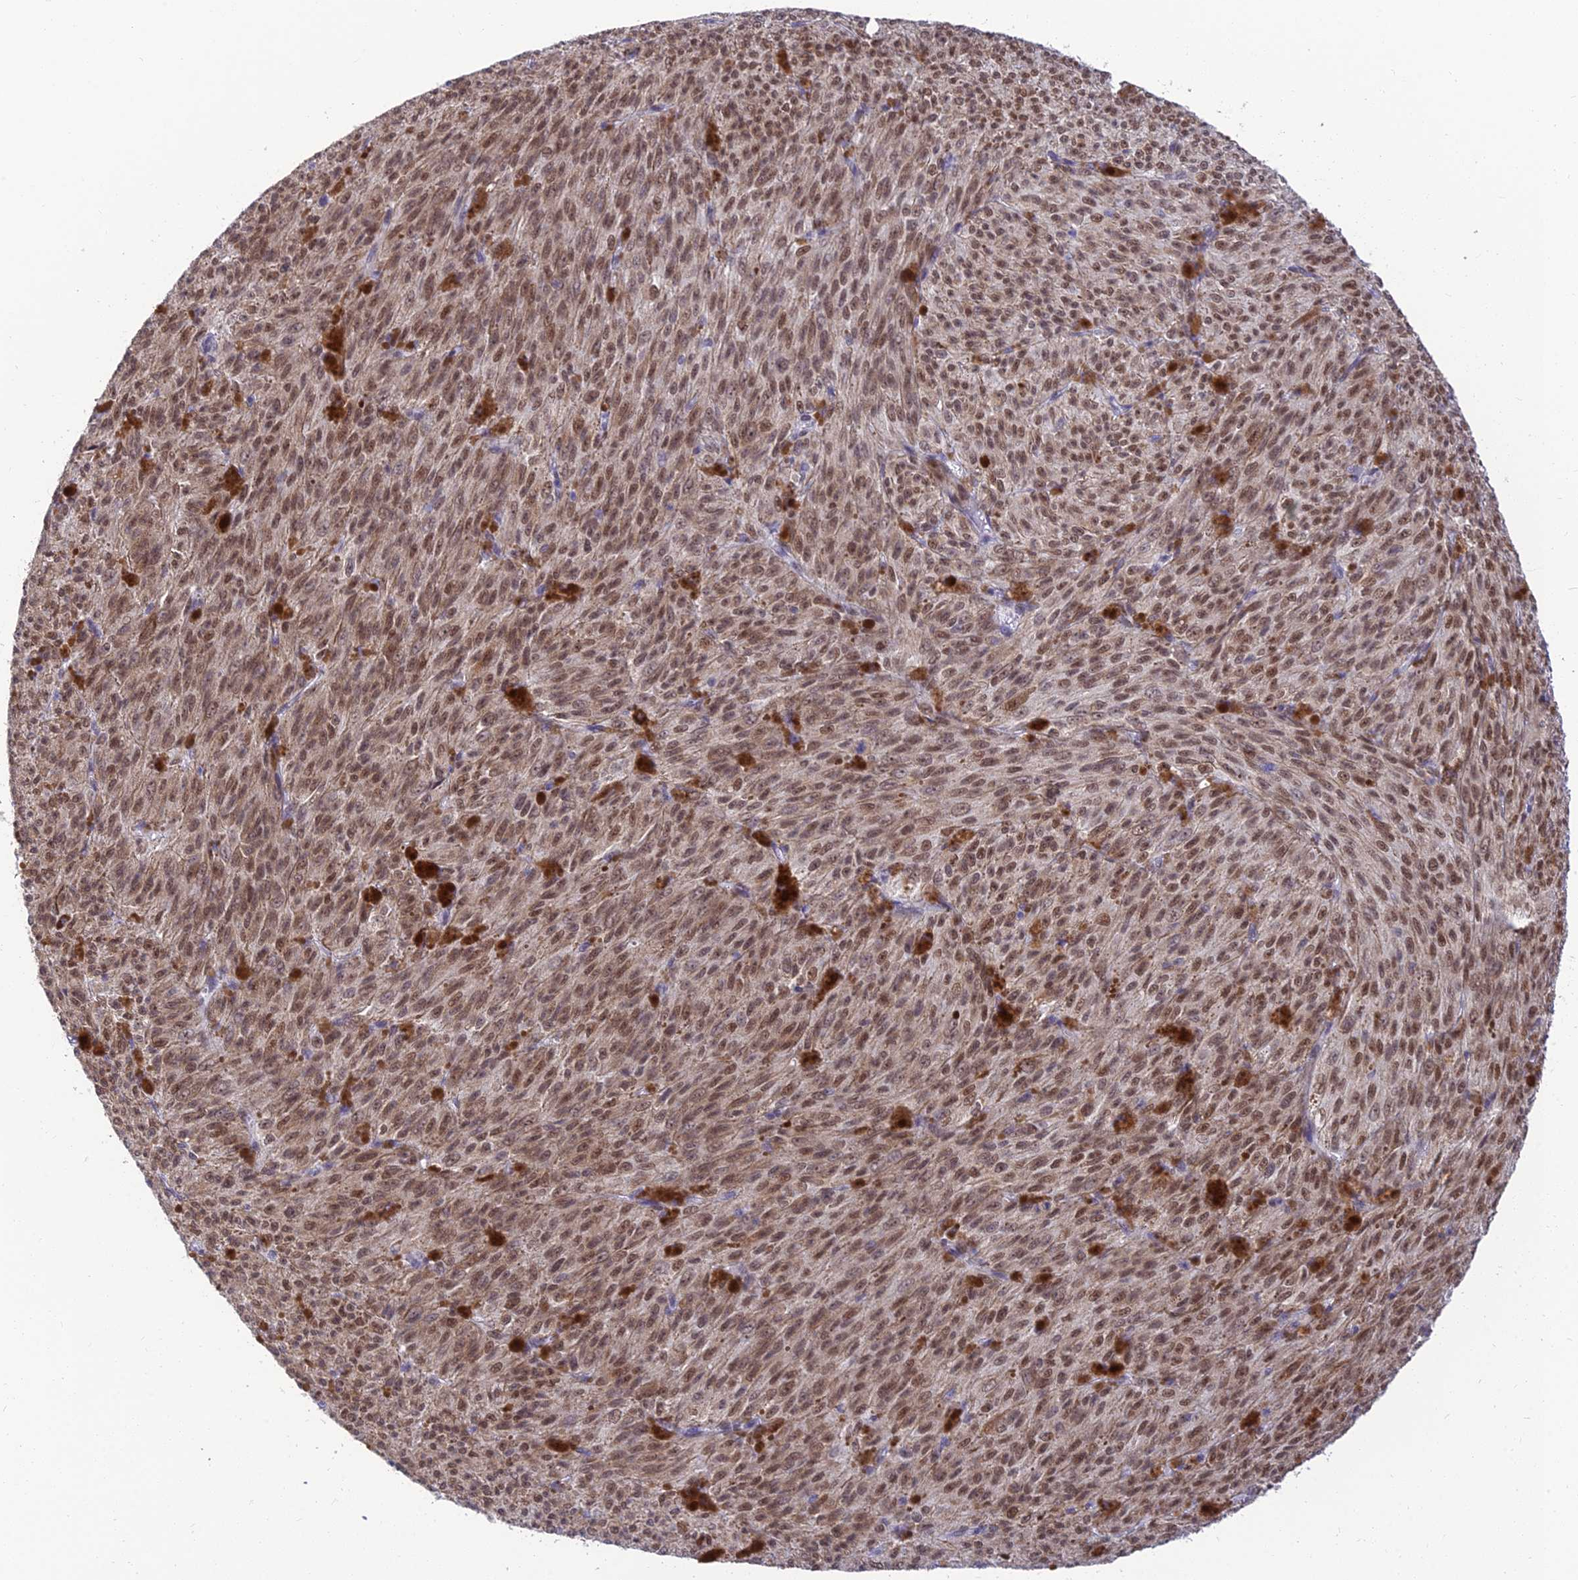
{"staining": {"intensity": "moderate", "quantity": ">75%", "location": "nuclear"}, "tissue": "melanoma", "cell_type": "Tumor cells", "image_type": "cancer", "snomed": [{"axis": "morphology", "description": "Malignant melanoma, NOS"}, {"axis": "topography", "description": "Skin"}], "caption": "Malignant melanoma tissue exhibits moderate nuclear expression in about >75% of tumor cells, visualized by immunohistochemistry.", "gene": "C2orf49", "patient": {"sex": "female", "age": 52}}